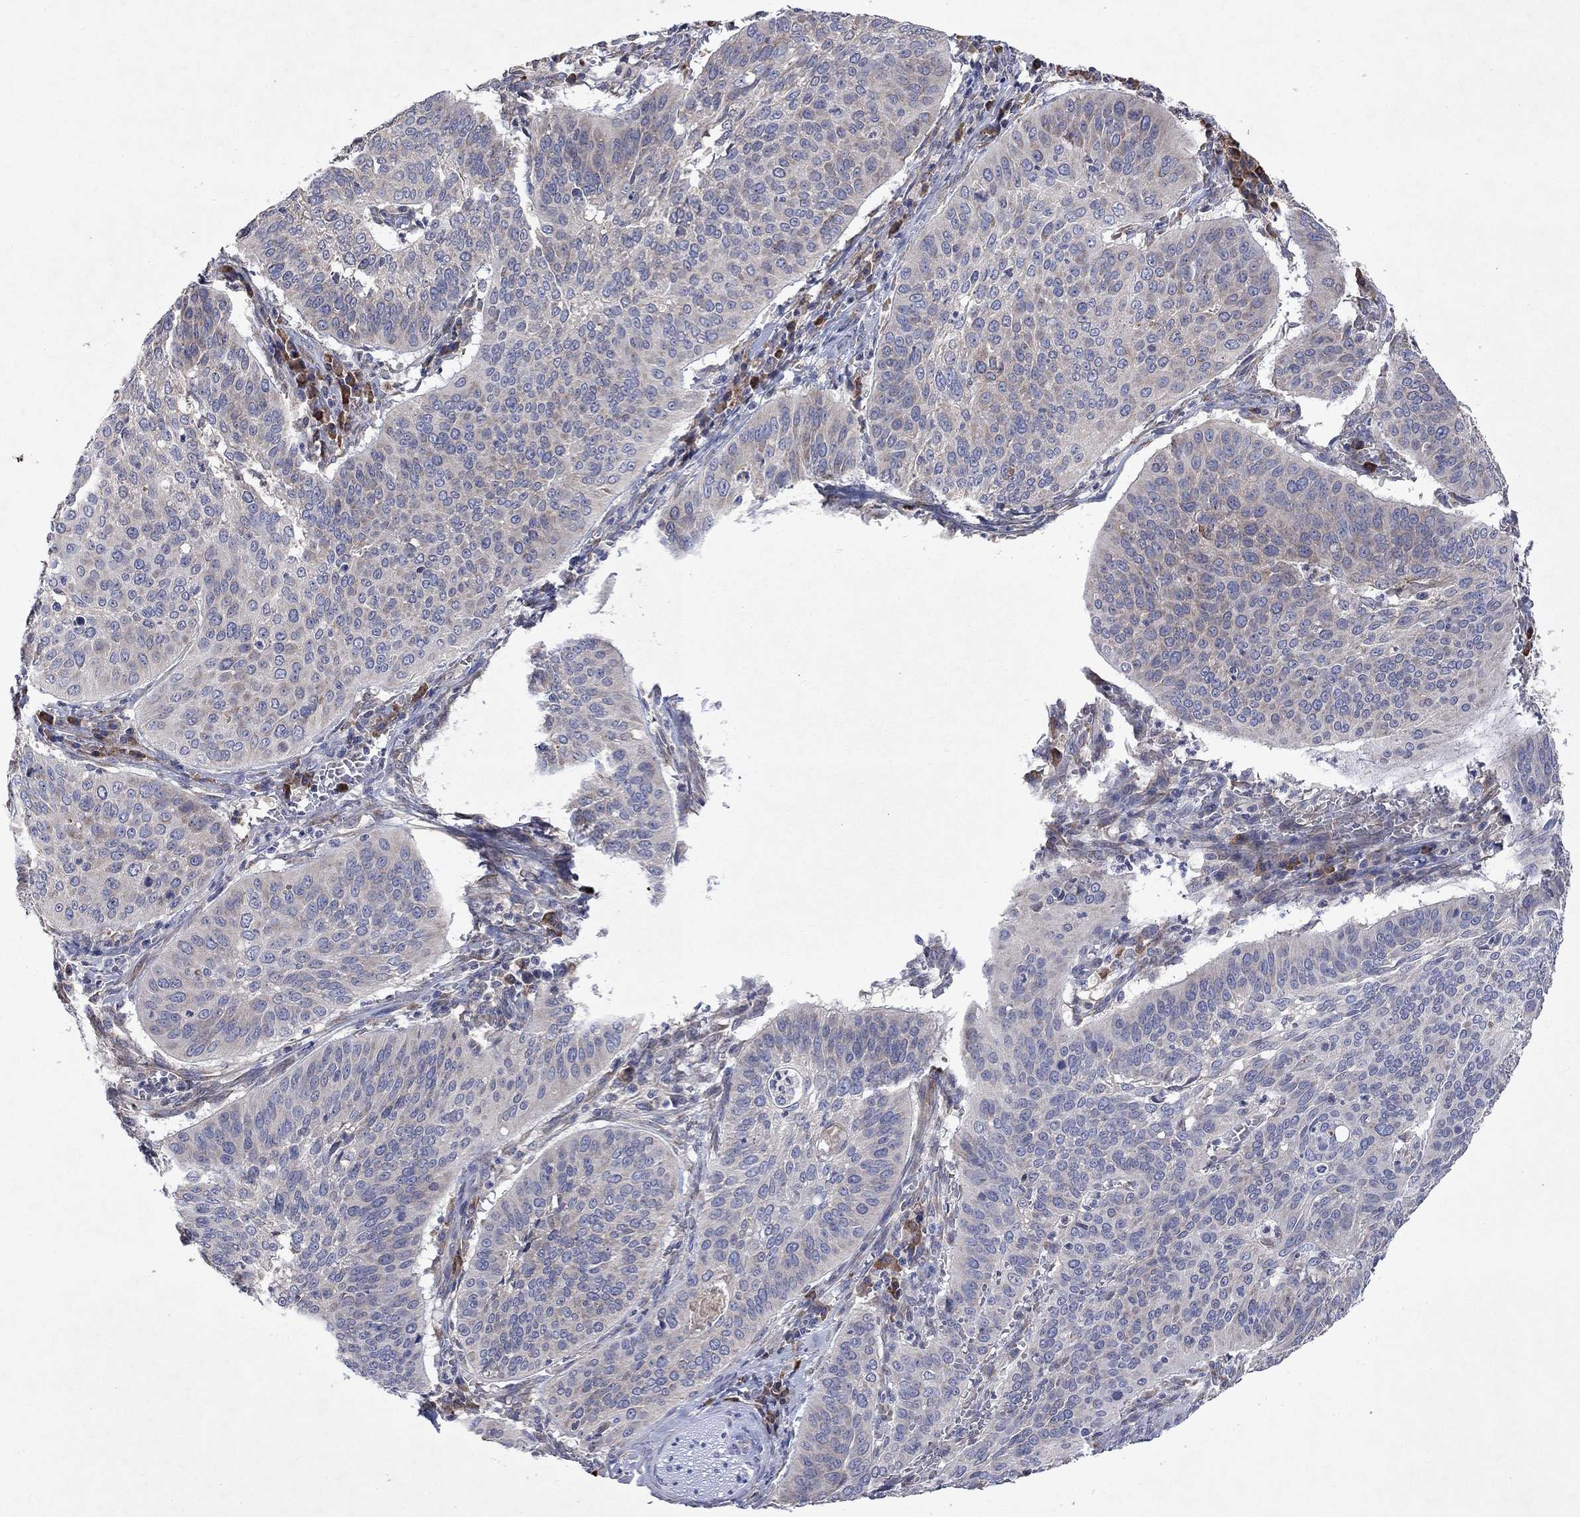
{"staining": {"intensity": "negative", "quantity": "none", "location": "none"}, "tissue": "cervical cancer", "cell_type": "Tumor cells", "image_type": "cancer", "snomed": [{"axis": "morphology", "description": "Normal tissue, NOS"}, {"axis": "morphology", "description": "Squamous cell carcinoma, NOS"}, {"axis": "topography", "description": "Cervix"}], "caption": "The IHC image has no significant positivity in tumor cells of cervical squamous cell carcinoma tissue.", "gene": "TMEM97", "patient": {"sex": "female", "age": 39}}